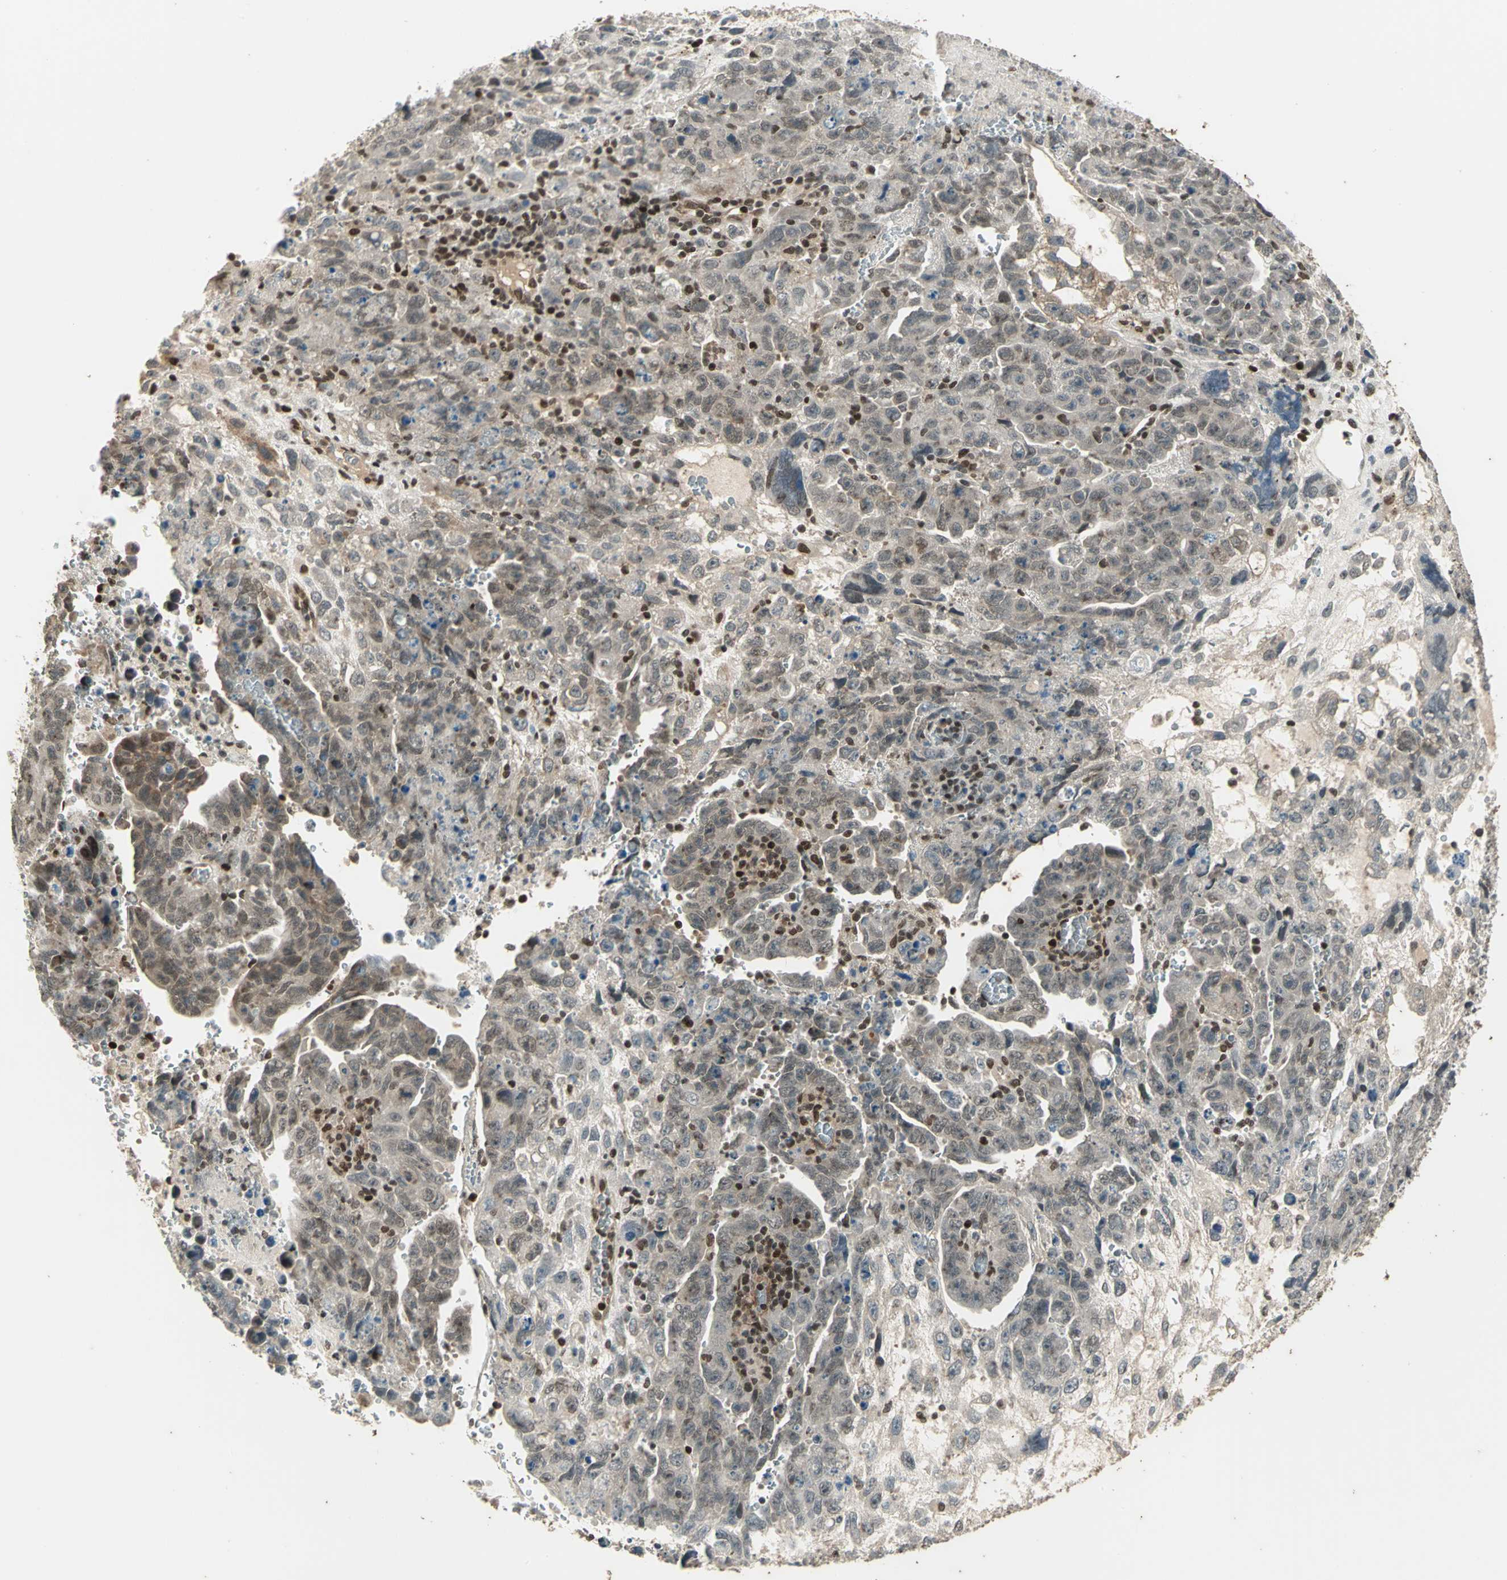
{"staining": {"intensity": "weak", "quantity": "25%-75%", "location": "cytoplasmic/membranous"}, "tissue": "testis cancer", "cell_type": "Tumor cells", "image_type": "cancer", "snomed": [{"axis": "morphology", "description": "Carcinoma, Embryonal, NOS"}, {"axis": "topography", "description": "Testis"}], "caption": "A histopathology image showing weak cytoplasmic/membranous positivity in about 25%-75% of tumor cells in embryonal carcinoma (testis), as visualized by brown immunohistochemical staining.", "gene": "RAD17", "patient": {"sex": "male", "age": 28}}